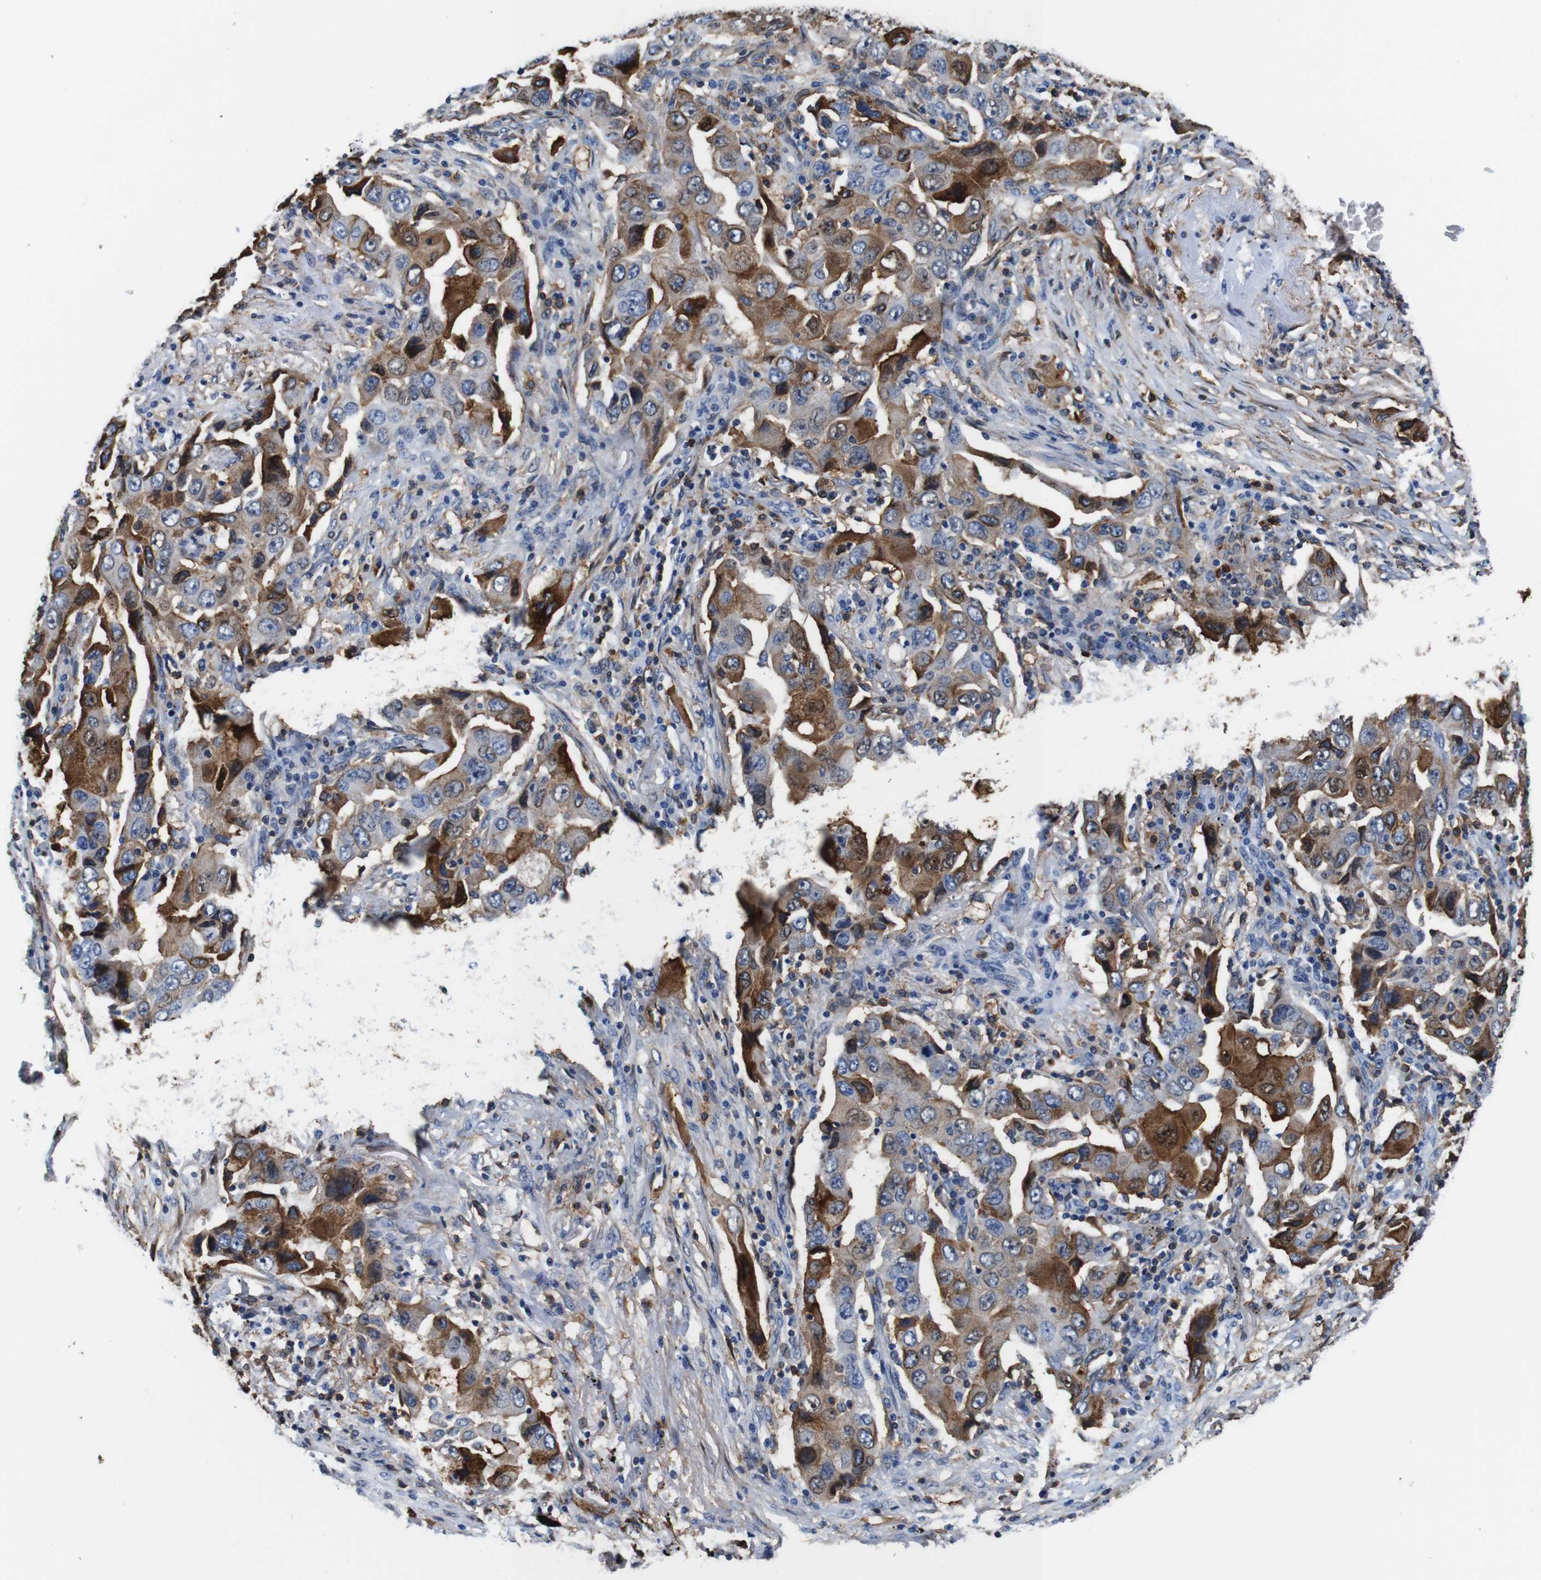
{"staining": {"intensity": "strong", "quantity": ">75%", "location": "cytoplasmic/membranous"}, "tissue": "lung cancer", "cell_type": "Tumor cells", "image_type": "cancer", "snomed": [{"axis": "morphology", "description": "Adenocarcinoma, NOS"}, {"axis": "topography", "description": "Lung"}], "caption": "Immunohistochemical staining of human lung cancer (adenocarcinoma) exhibits high levels of strong cytoplasmic/membranous positivity in about >75% of tumor cells.", "gene": "ANXA1", "patient": {"sex": "female", "age": 65}}